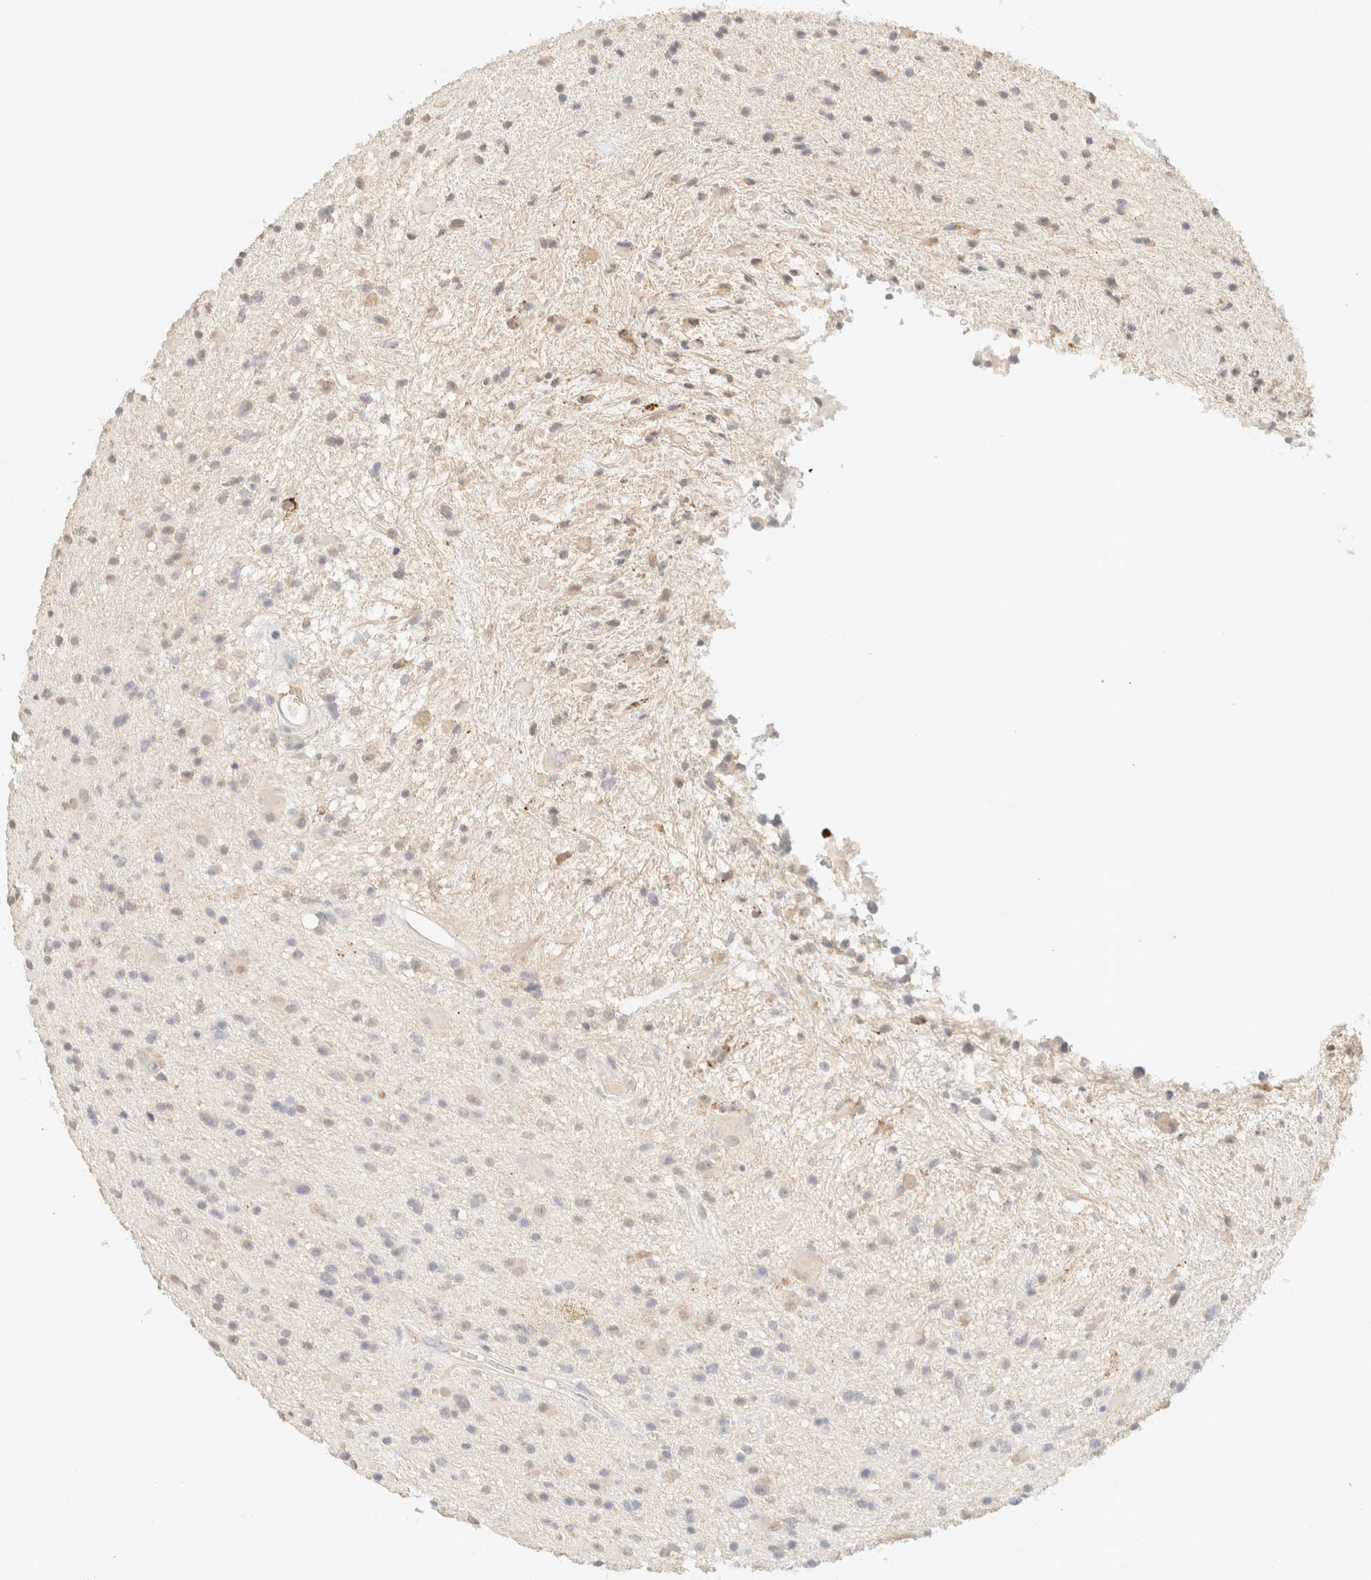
{"staining": {"intensity": "negative", "quantity": "none", "location": "none"}, "tissue": "glioma", "cell_type": "Tumor cells", "image_type": "cancer", "snomed": [{"axis": "morphology", "description": "Glioma, malignant, High grade"}, {"axis": "topography", "description": "Brain"}], "caption": "IHC photomicrograph of neoplastic tissue: high-grade glioma (malignant) stained with DAB (3,3'-diaminobenzidine) reveals no significant protein positivity in tumor cells.", "gene": "CPA1", "patient": {"sex": "male", "age": 33}}